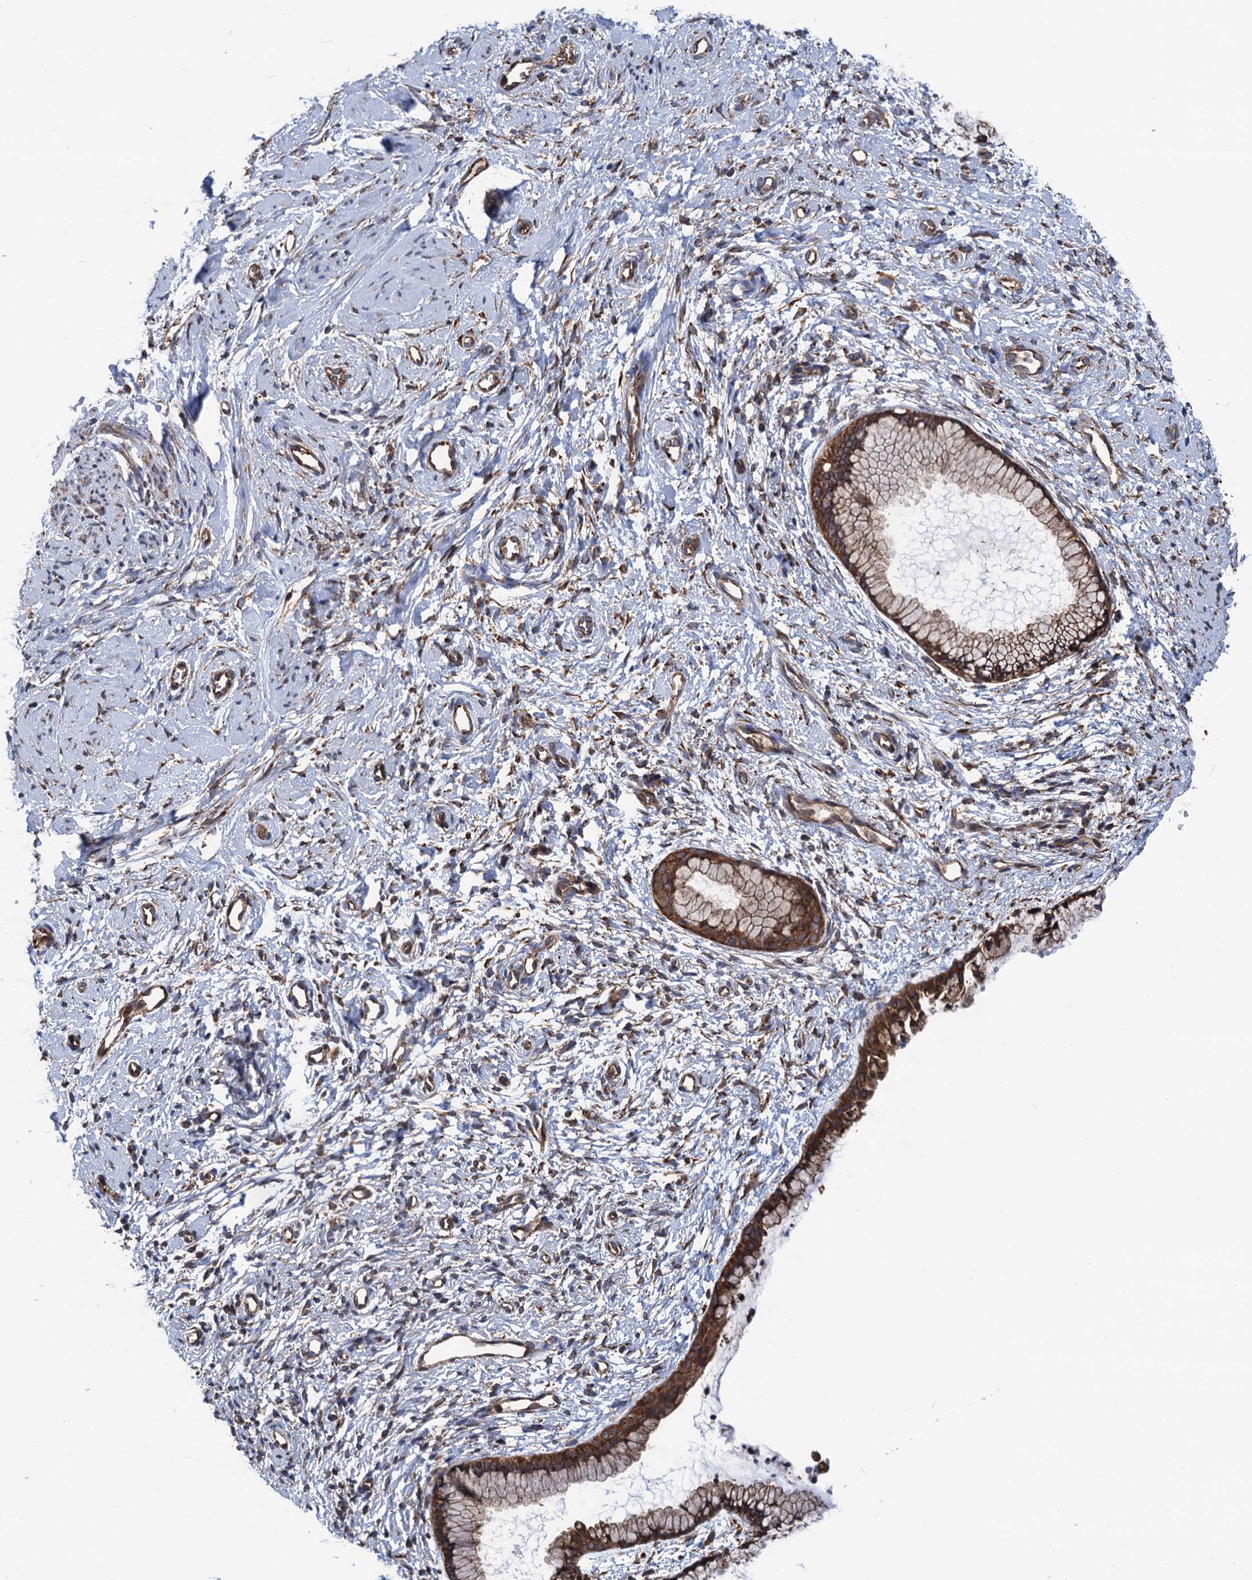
{"staining": {"intensity": "strong", "quantity": ">75%", "location": "cytoplasmic/membranous"}, "tissue": "cervix", "cell_type": "Glandular cells", "image_type": "normal", "snomed": [{"axis": "morphology", "description": "Normal tissue, NOS"}, {"axis": "topography", "description": "Cervix"}], "caption": "A brown stain labels strong cytoplasmic/membranous staining of a protein in glandular cells of unremarkable human cervix. (Brightfield microscopy of DAB IHC at high magnification).", "gene": "SLC12A7", "patient": {"sex": "female", "age": 57}}